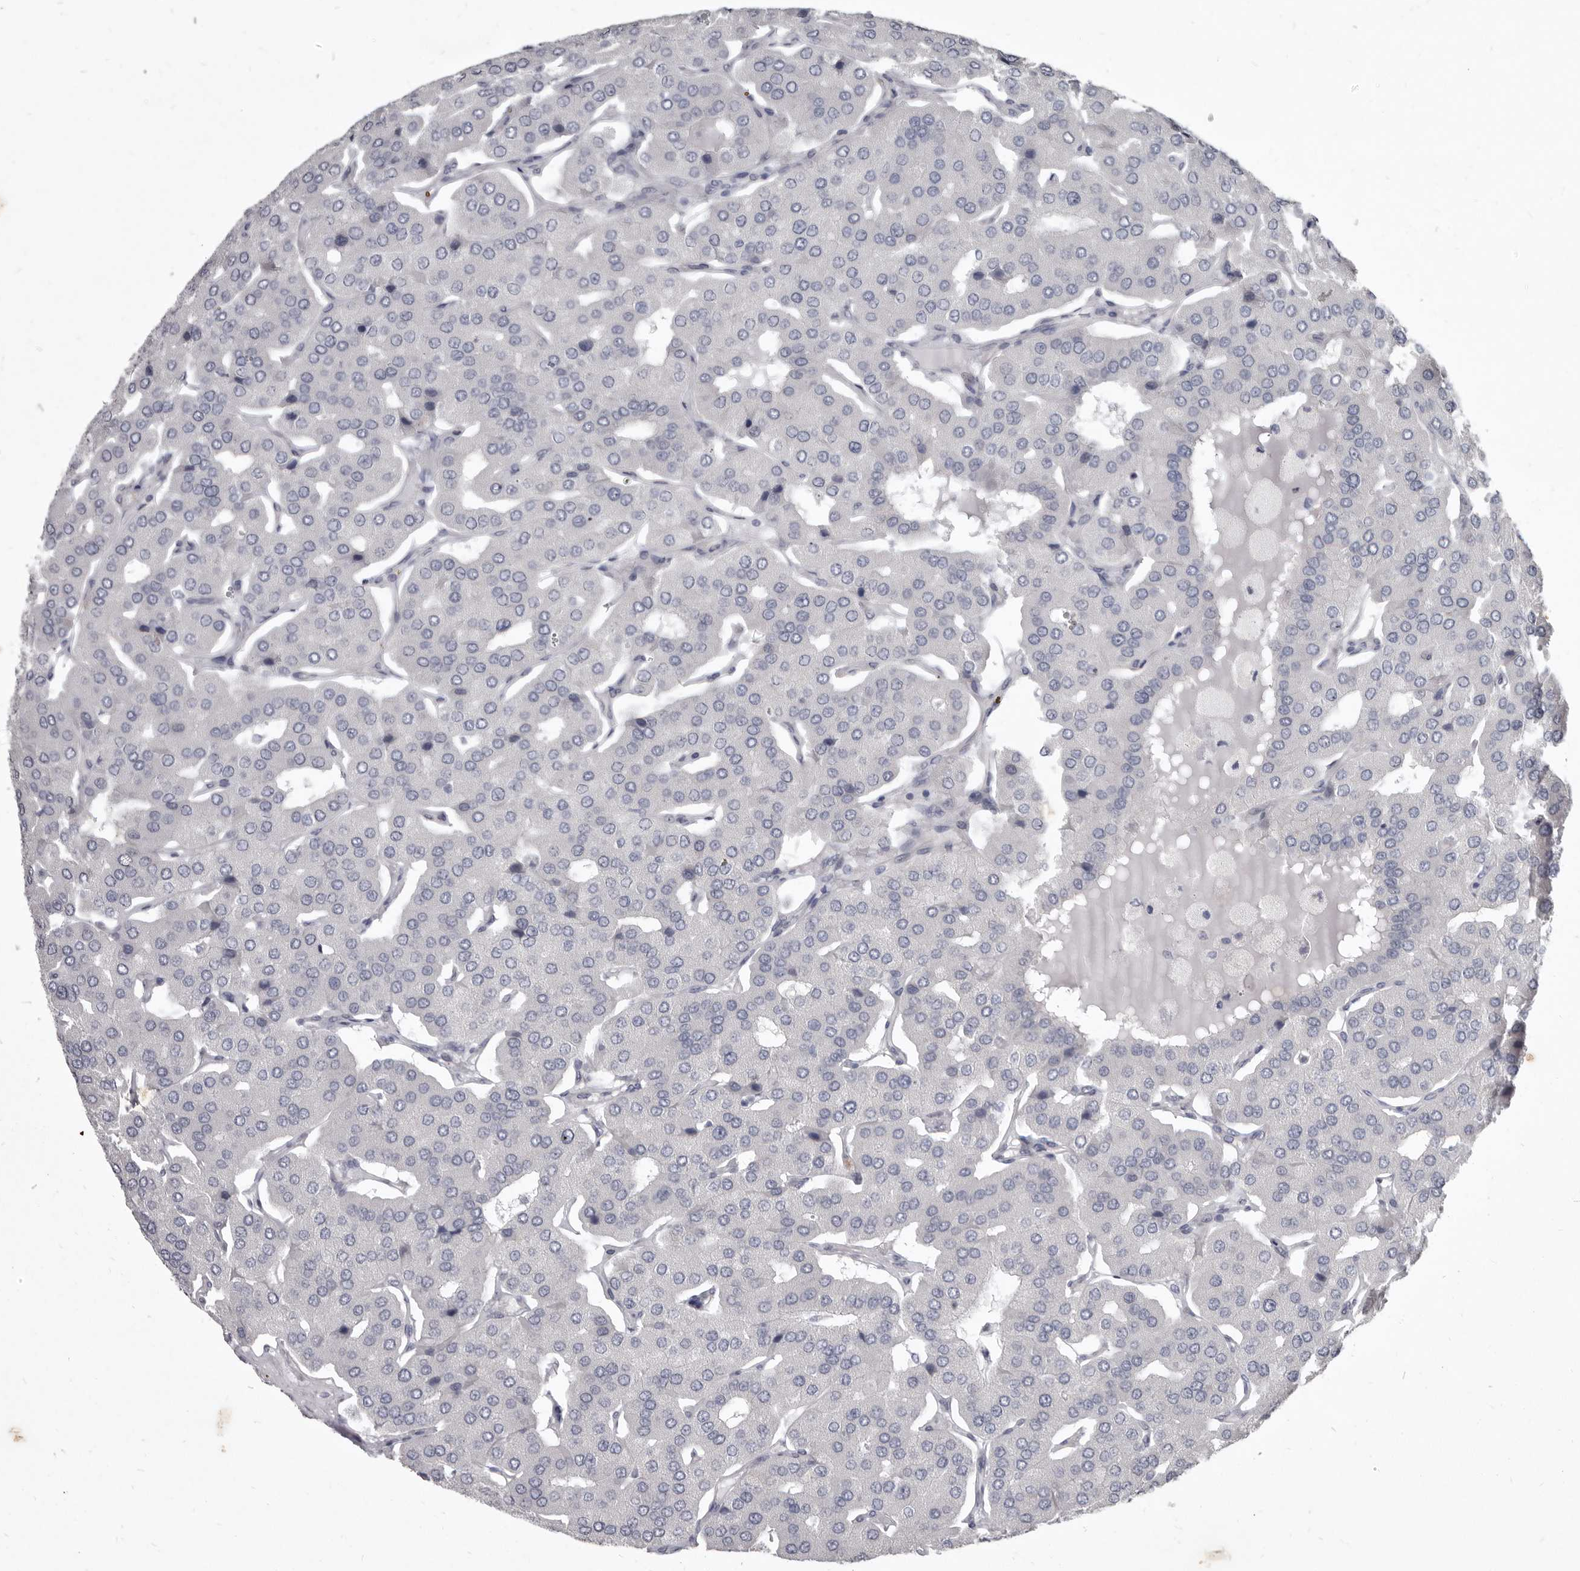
{"staining": {"intensity": "negative", "quantity": "none", "location": "none"}, "tissue": "parathyroid gland", "cell_type": "Glandular cells", "image_type": "normal", "snomed": [{"axis": "morphology", "description": "Normal tissue, NOS"}, {"axis": "morphology", "description": "Adenoma, NOS"}, {"axis": "topography", "description": "Parathyroid gland"}], "caption": "Immunohistochemical staining of benign parathyroid gland reveals no significant expression in glandular cells.", "gene": "GSK3B", "patient": {"sex": "female", "age": 86}}